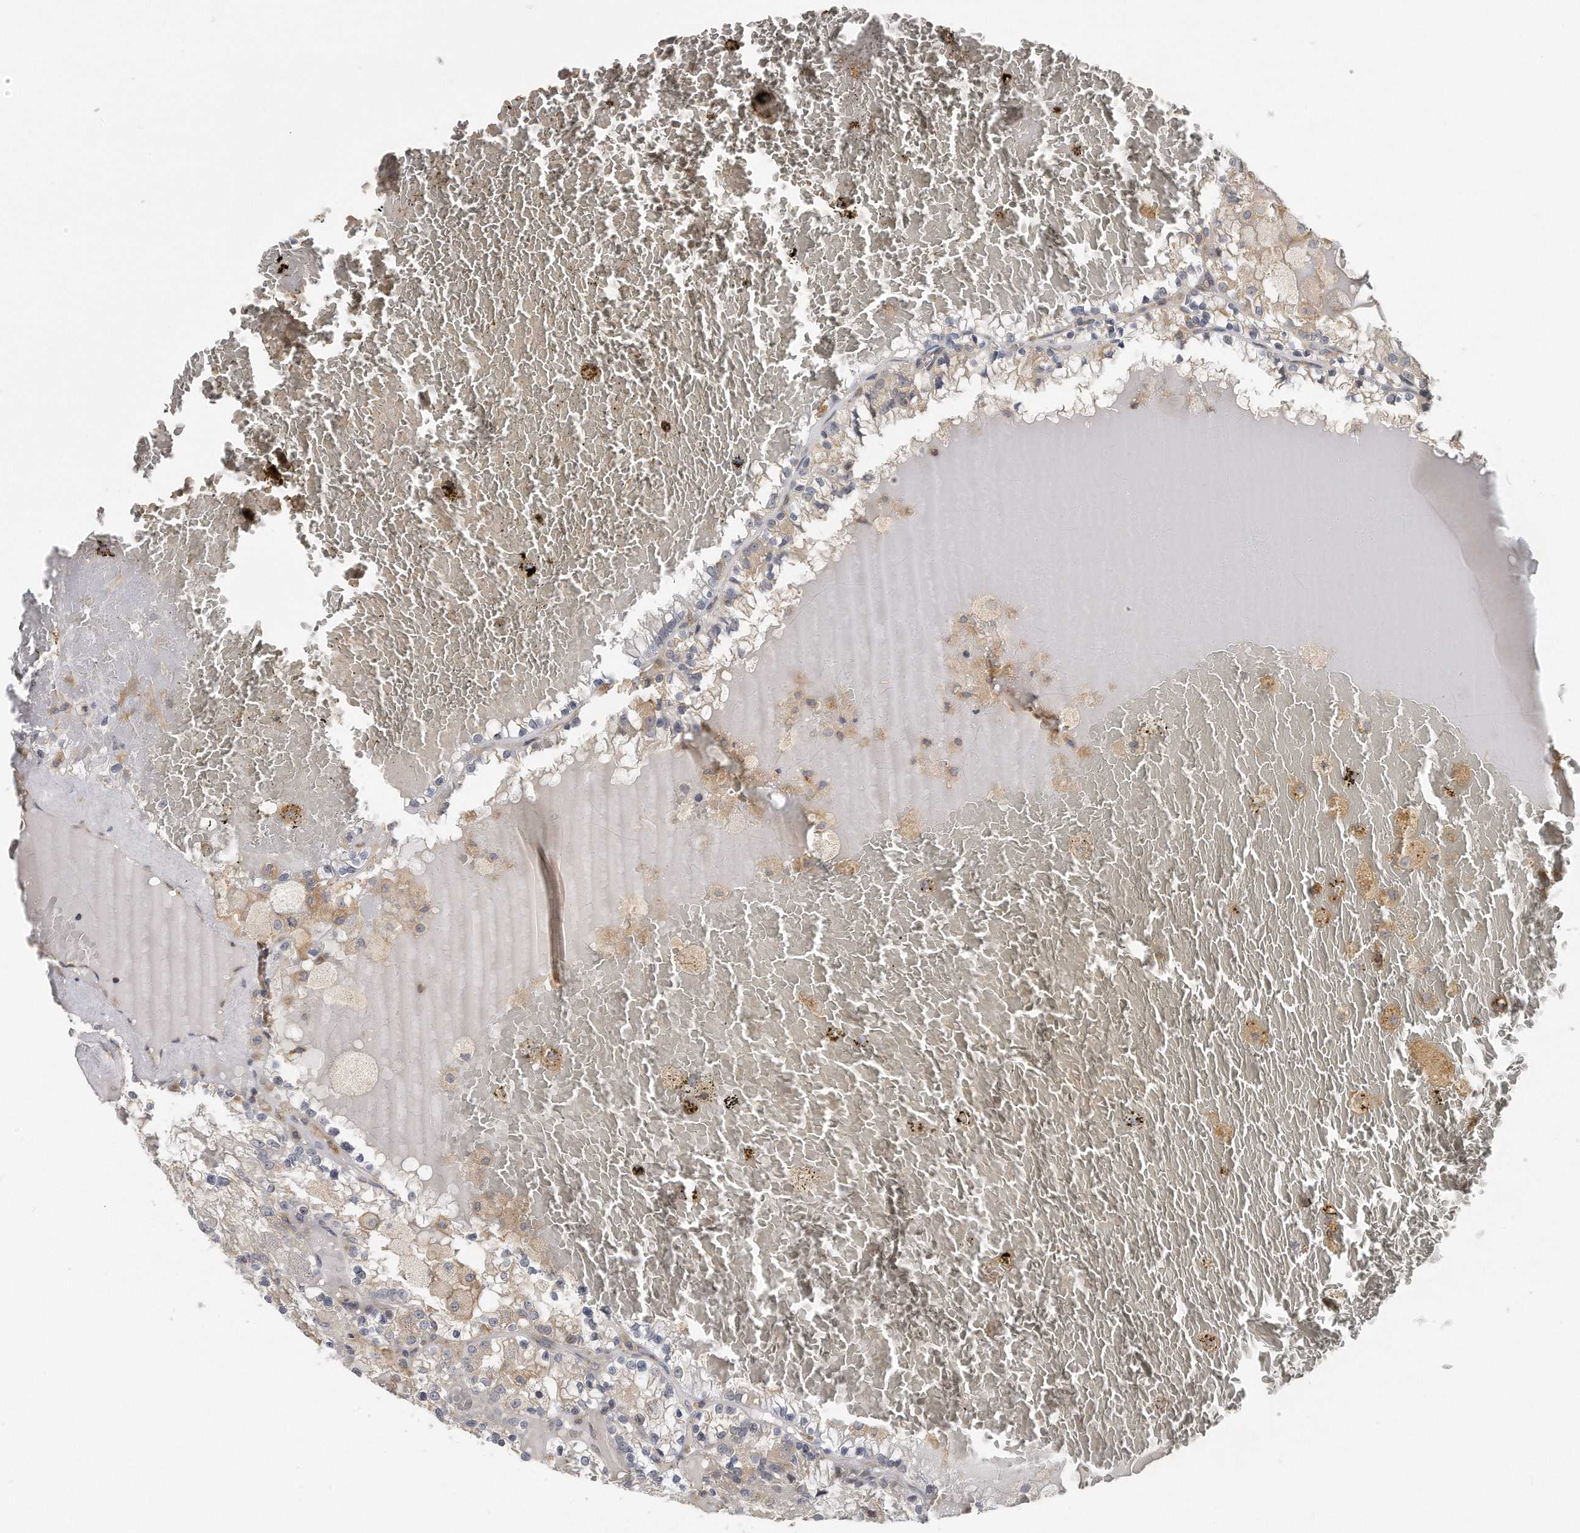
{"staining": {"intensity": "weak", "quantity": "<25%", "location": "cytoplasmic/membranous"}, "tissue": "renal cancer", "cell_type": "Tumor cells", "image_type": "cancer", "snomed": [{"axis": "morphology", "description": "Adenocarcinoma, NOS"}, {"axis": "topography", "description": "Kidney"}], "caption": "Immunohistochemistry (IHC) image of neoplastic tissue: renal cancer (adenocarcinoma) stained with DAB (3,3'-diaminobenzidine) demonstrates no significant protein expression in tumor cells. (DAB immunohistochemistry visualized using brightfield microscopy, high magnification).", "gene": "EIF3I", "patient": {"sex": "female", "age": 56}}